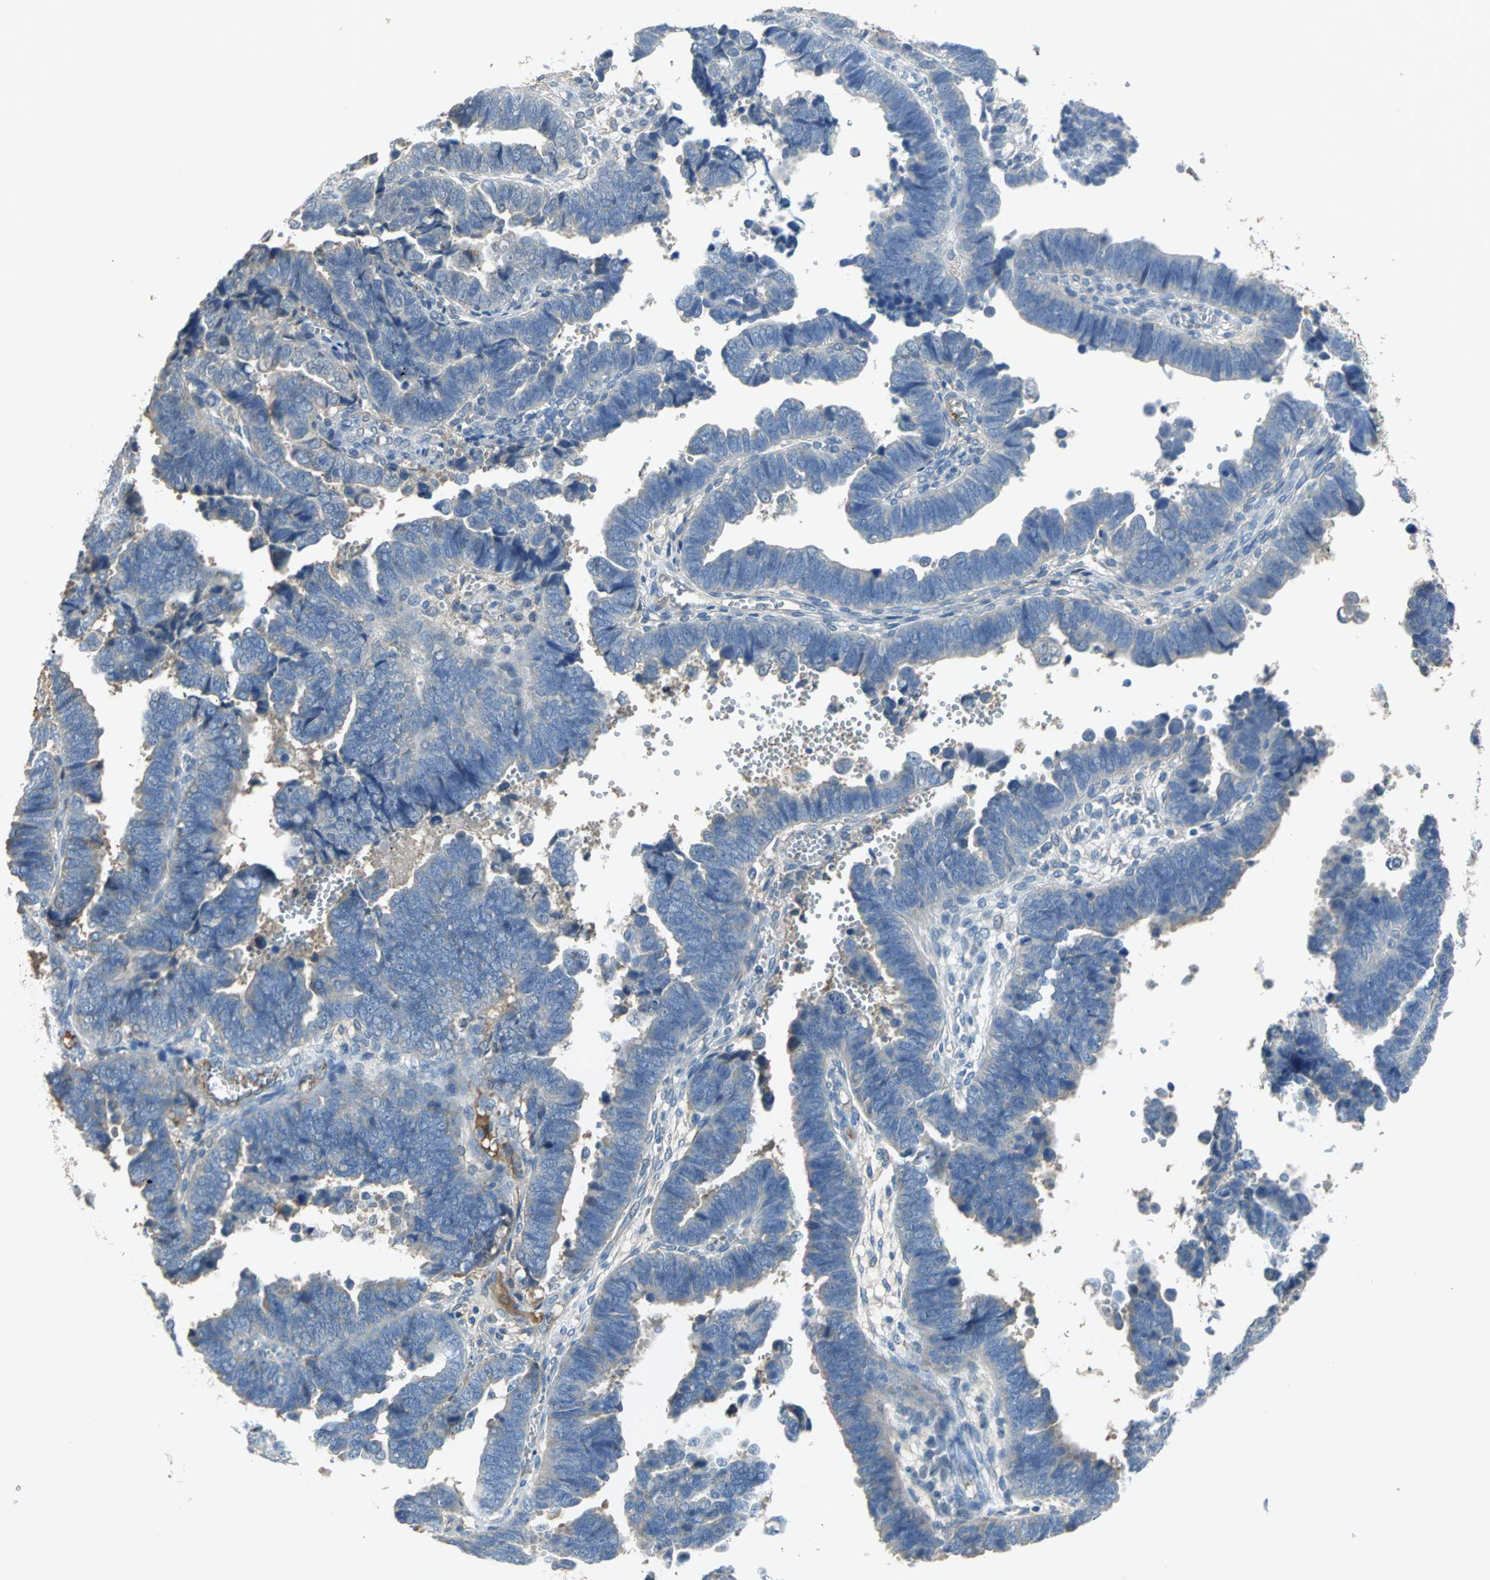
{"staining": {"intensity": "moderate", "quantity": "<25%", "location": "cytoplasmic/membranous"}, "tissue": "endometrial cancer", "cell_type": "Tumor cells", "image_type": "cancer", "snomed": [{"axis": "morphology", "description": "Adenocarcinoma, NOS"}, {"axis": "topography", "description": "Endometrium"}], "caption": "IHC histopathology image of neoplastic tissue: human endometrial cancer stained using immunohistochemistry reveals low levels of moderate protein expression localized specifically in the cytoplasmic/membranous of tumor cells, appearing as a cytoplasmic/membranous brown color.", "gene": "GYG2", "patient": {"sex": "female", "age": 75}}